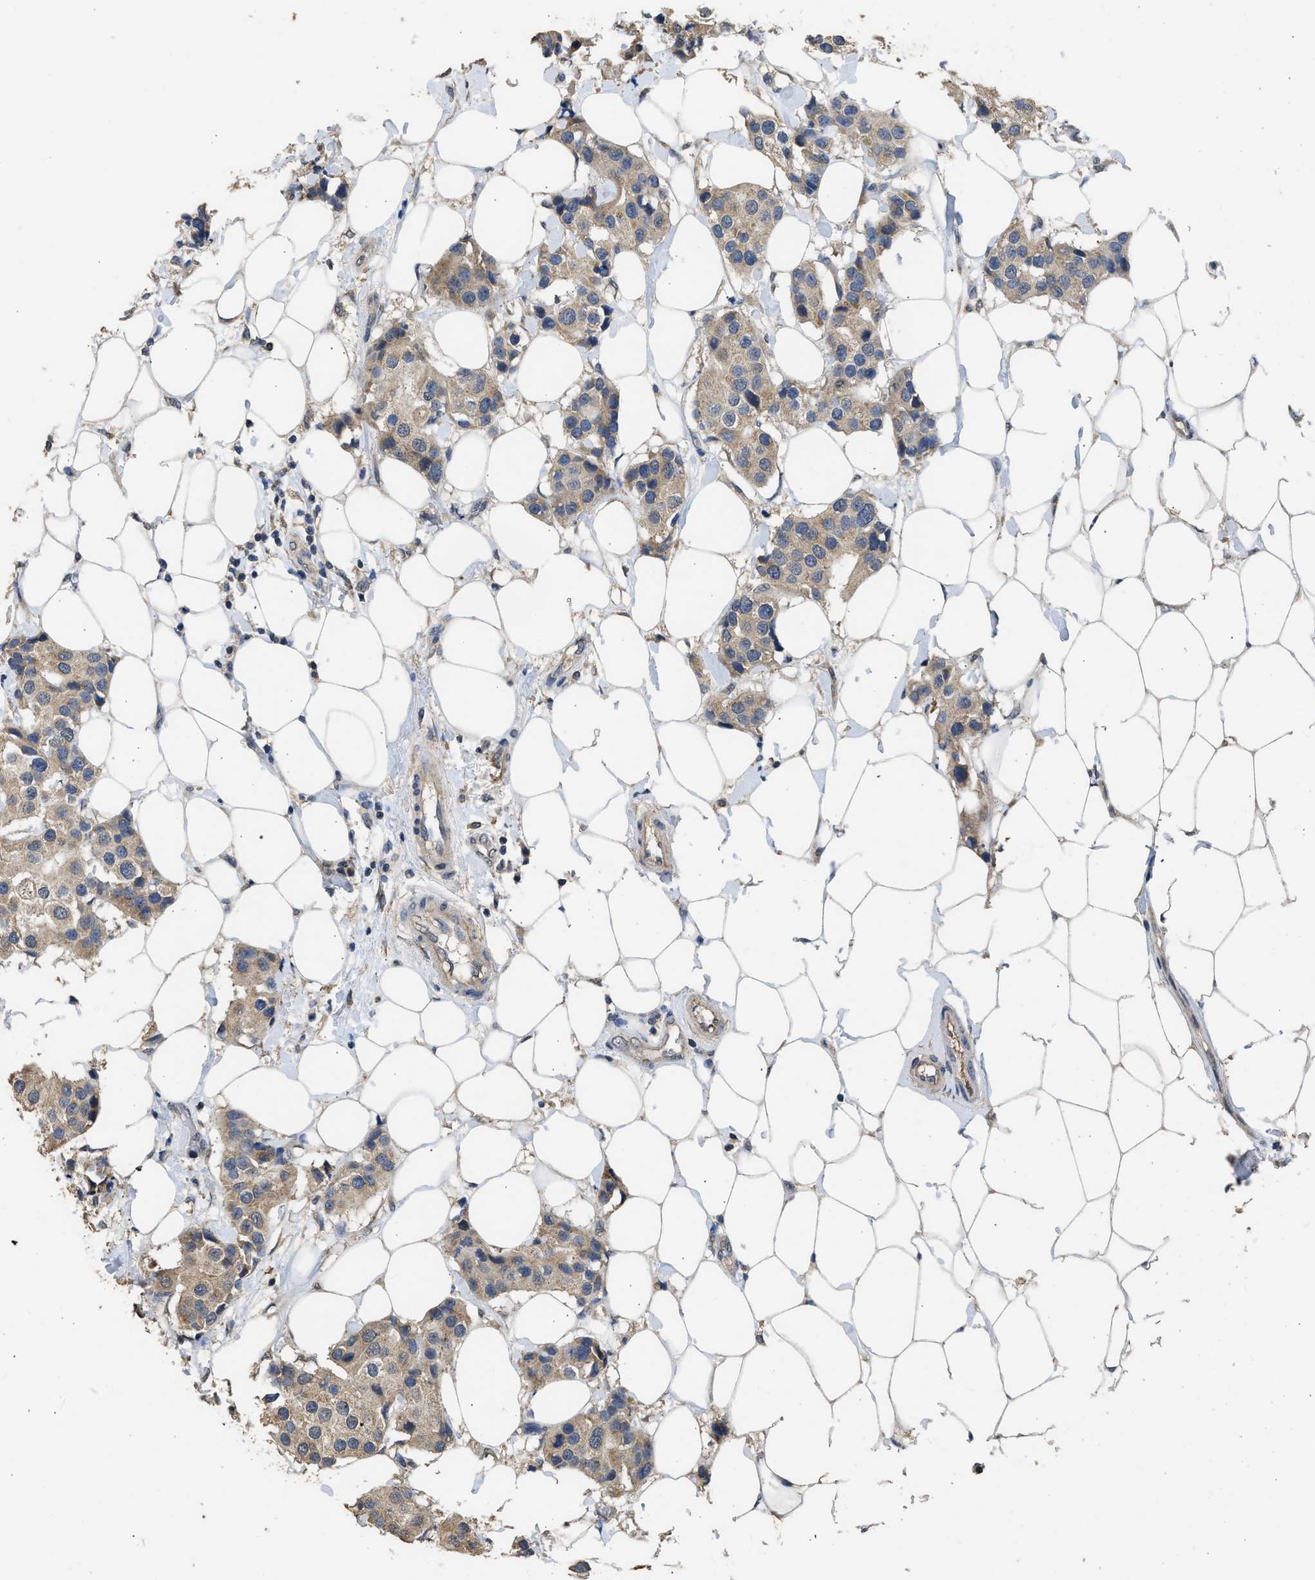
{"staining": {"intensity": "weak", "quantity": ">75%", "location": "cytoplasmic/membranous"}, "tissue": "breast cancer", "cell_type": "Tumor cells", "image_type": "cancer", "snomed": [{"axis": "morphology", "description": "Normal tissue, NOS"}, {"axis": "morphology", "description": "Duct carcinoma"}, {"axis": "topography", "description": "Breast"}], "caption": "Immunohistochemical staining of breast intraductal carcinoma exhibits low levels of weak cytoplasmic/membranous protein expression in approximately >75% of tumor cells.", "gene": "SPINT2", "patient": {"sex": "female", "age": 39}}